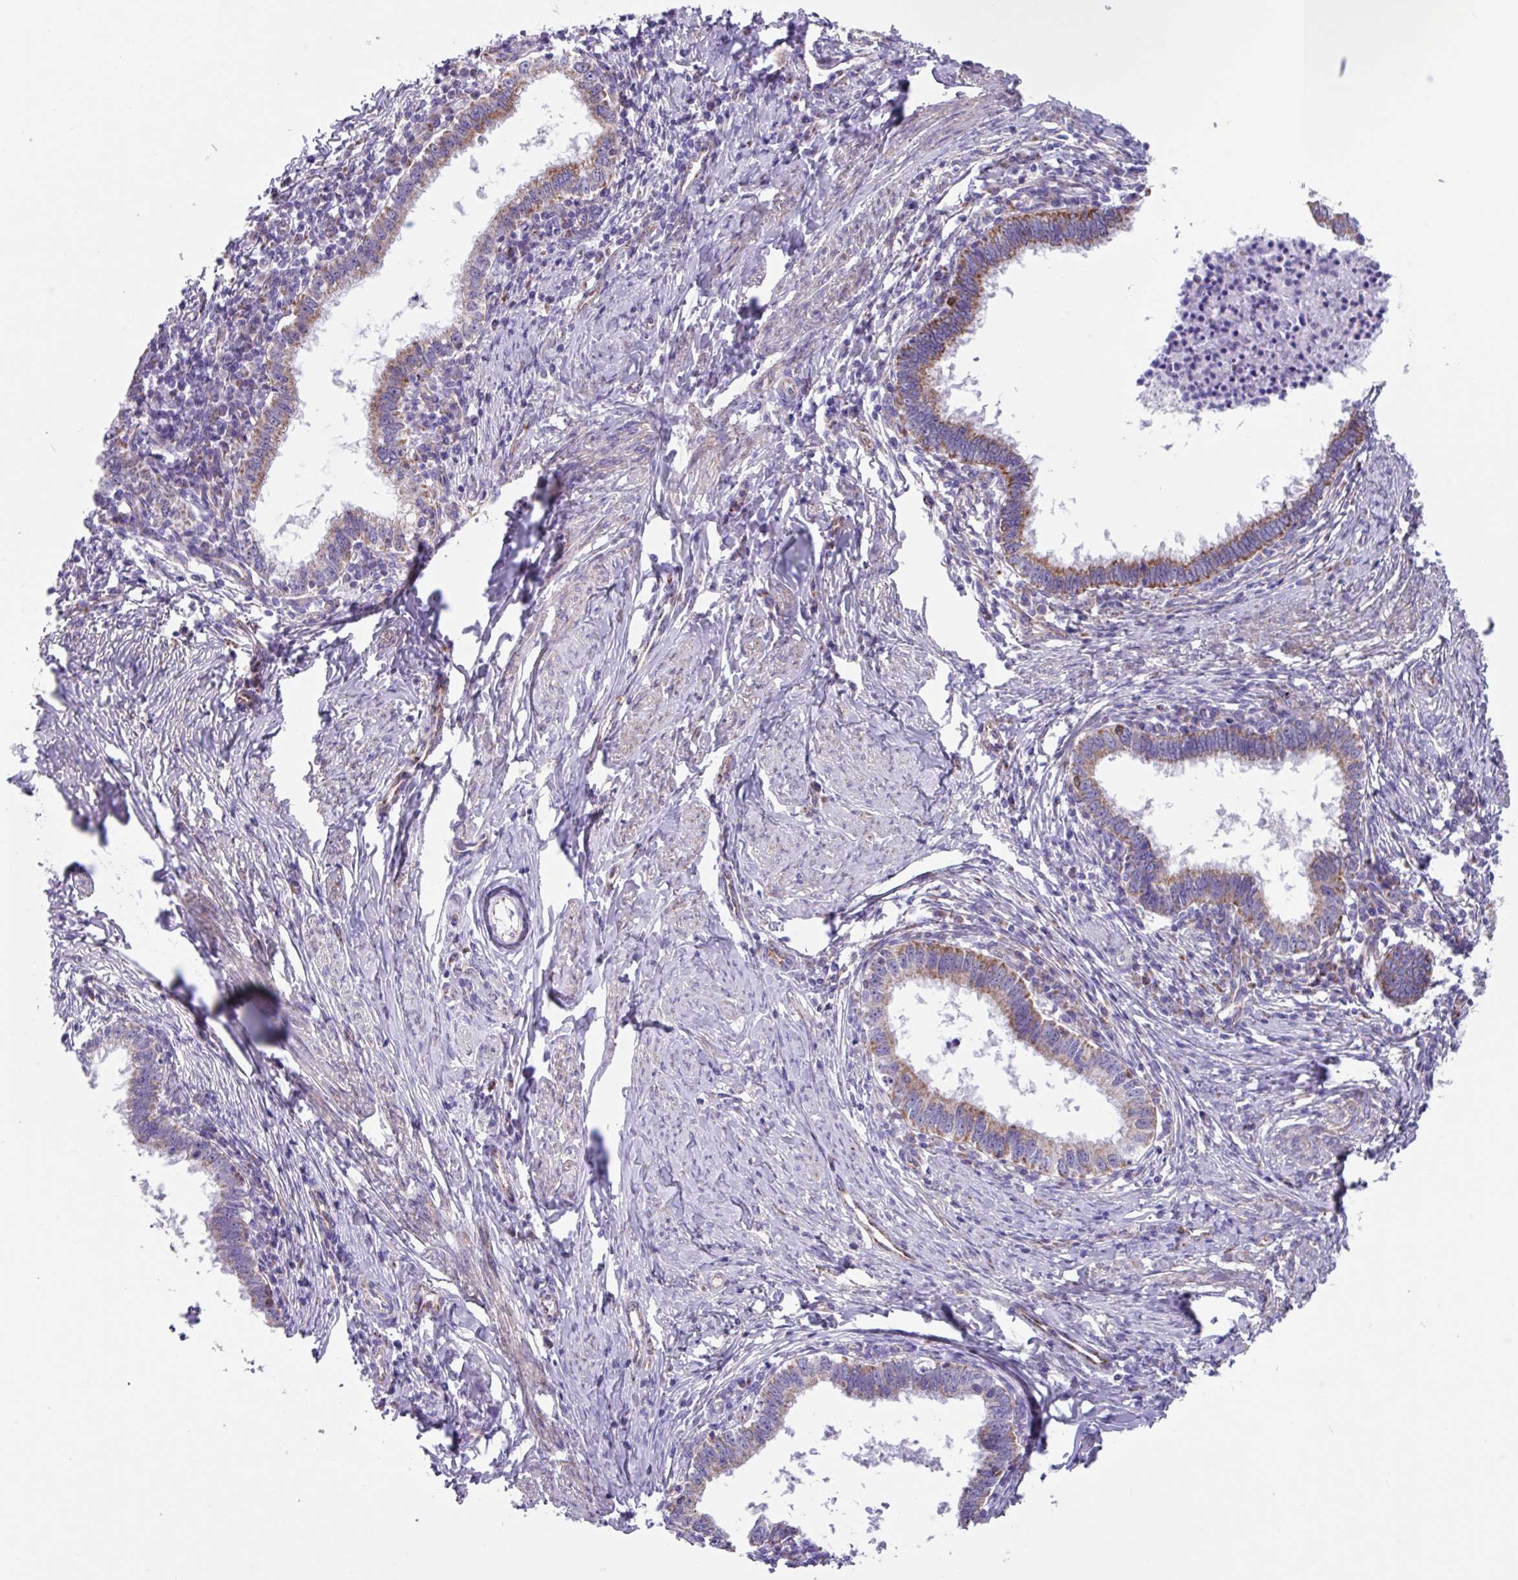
{"staining": {"intensity": "moderate", "quantity": "25%-75%", "location": "cytoplasmic/membranous"}, "tissue": "cervical cancer", "cell_type": "Tumor cells", "image_type": "cancer", "snomed": [{"axis": "morphology", "description": "Adenocarcinoma, NOS"}, {"axis": "topography", "description": "Cervix"}], "caption": "The photomicrograph reveals staining of adenocarcinoma (cervical), revealing moderate cytoplasmic/membranous protein positivity (brown color) within tumor cells.", "gene": "OTULIN", "patient": {"sex": "female", "age": 36}}